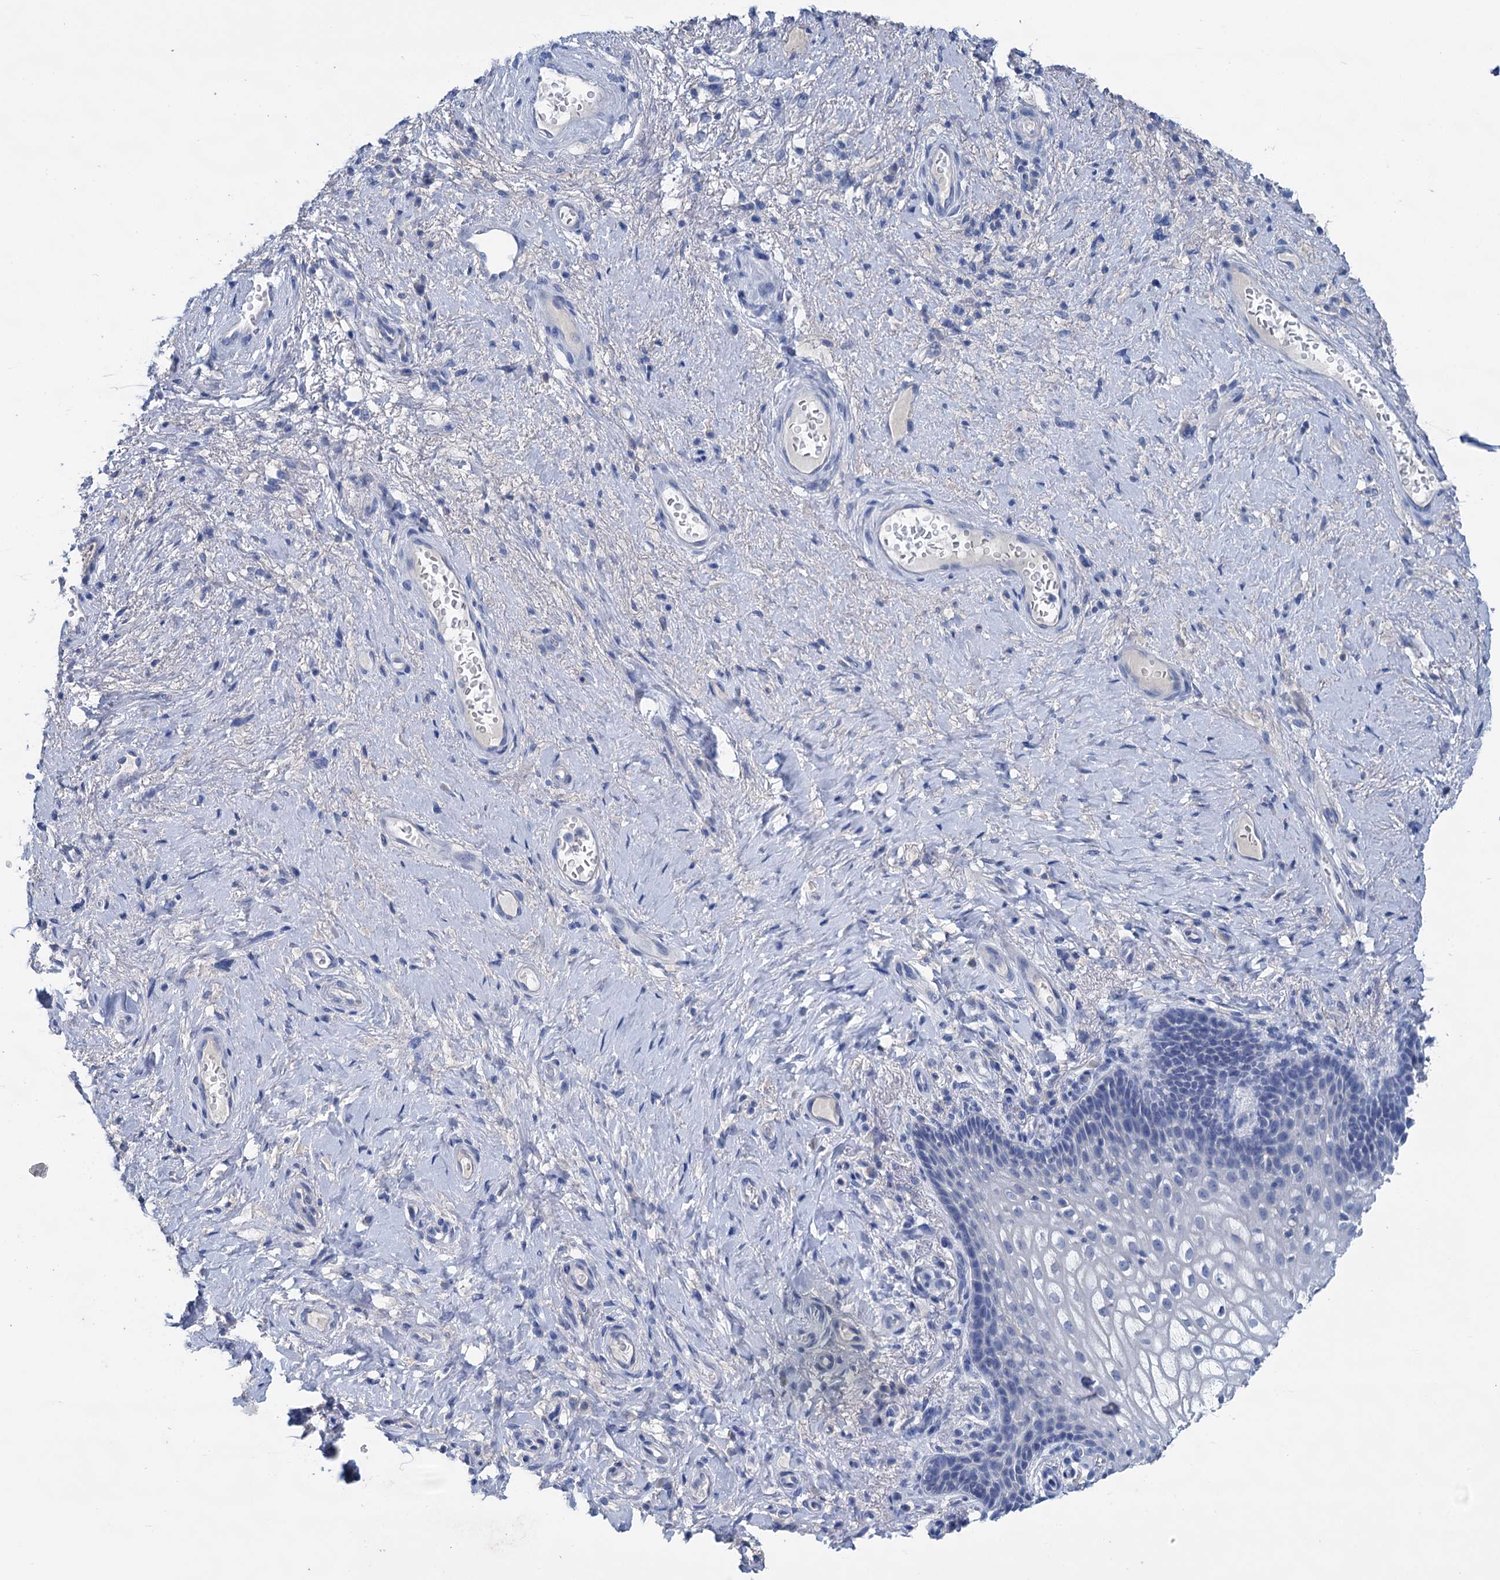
{"staining": {"intensity": "negative", "quantity": "none", "location": "none"}, "tissue": "vagina", "cell_type": "Squamous epithelial cells", "image_type": "normal", "snomed": [{"axis": "morphology", "description": "Normal tissue, NOS"}, {"axis": "topography", "description": "Vagina"}], "caption": "Image shows no significant protein positivity in squamous epithelial cells of unremarkable vagina.", "gene": "MYOZ3", "patient": {"sex": "female", "age": 60}}